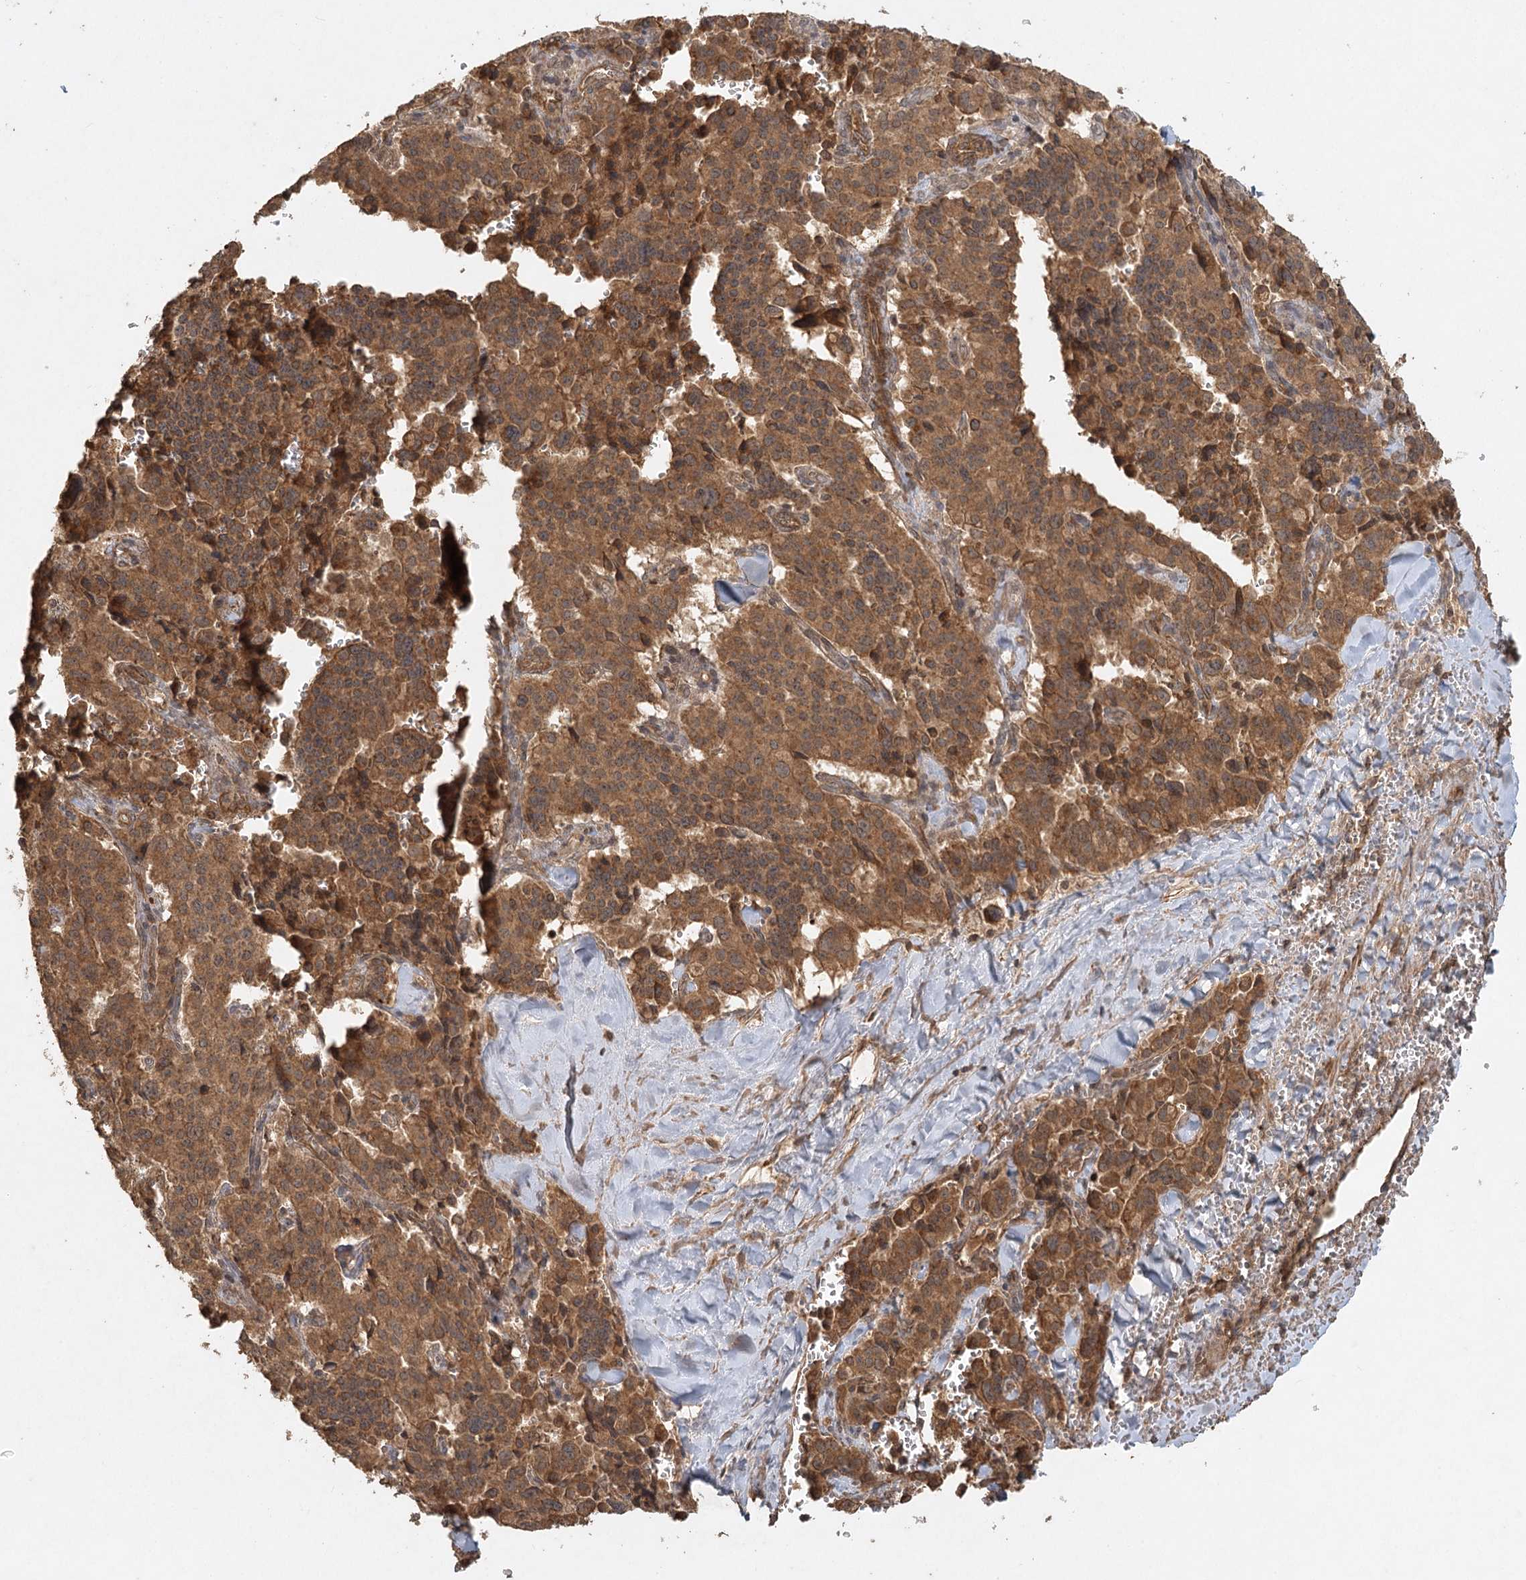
{"staining": {"intensity": "moderate", "quantity": ">75%", "location": "cytoplasmic/membranous"}, "tissue": "pancreatic cancer", "cell_type": "Tumor cells", "image_type": "cancer", "snomed": [{"axis": "morphology", "description": "Adenocarcinoma, NOS"}, {"axis": "topography", "description": "Pancreas"}], "caption": "Approximately >75% of tumor cells in human adenocarcinoma (pancreatic) exhibit moderate cytoplasmic/membranous protein positivity as visualized by brown immunohistochemical staining.", "gene": "ARL13A", "patient": {"sex": "male", "age": 65}}